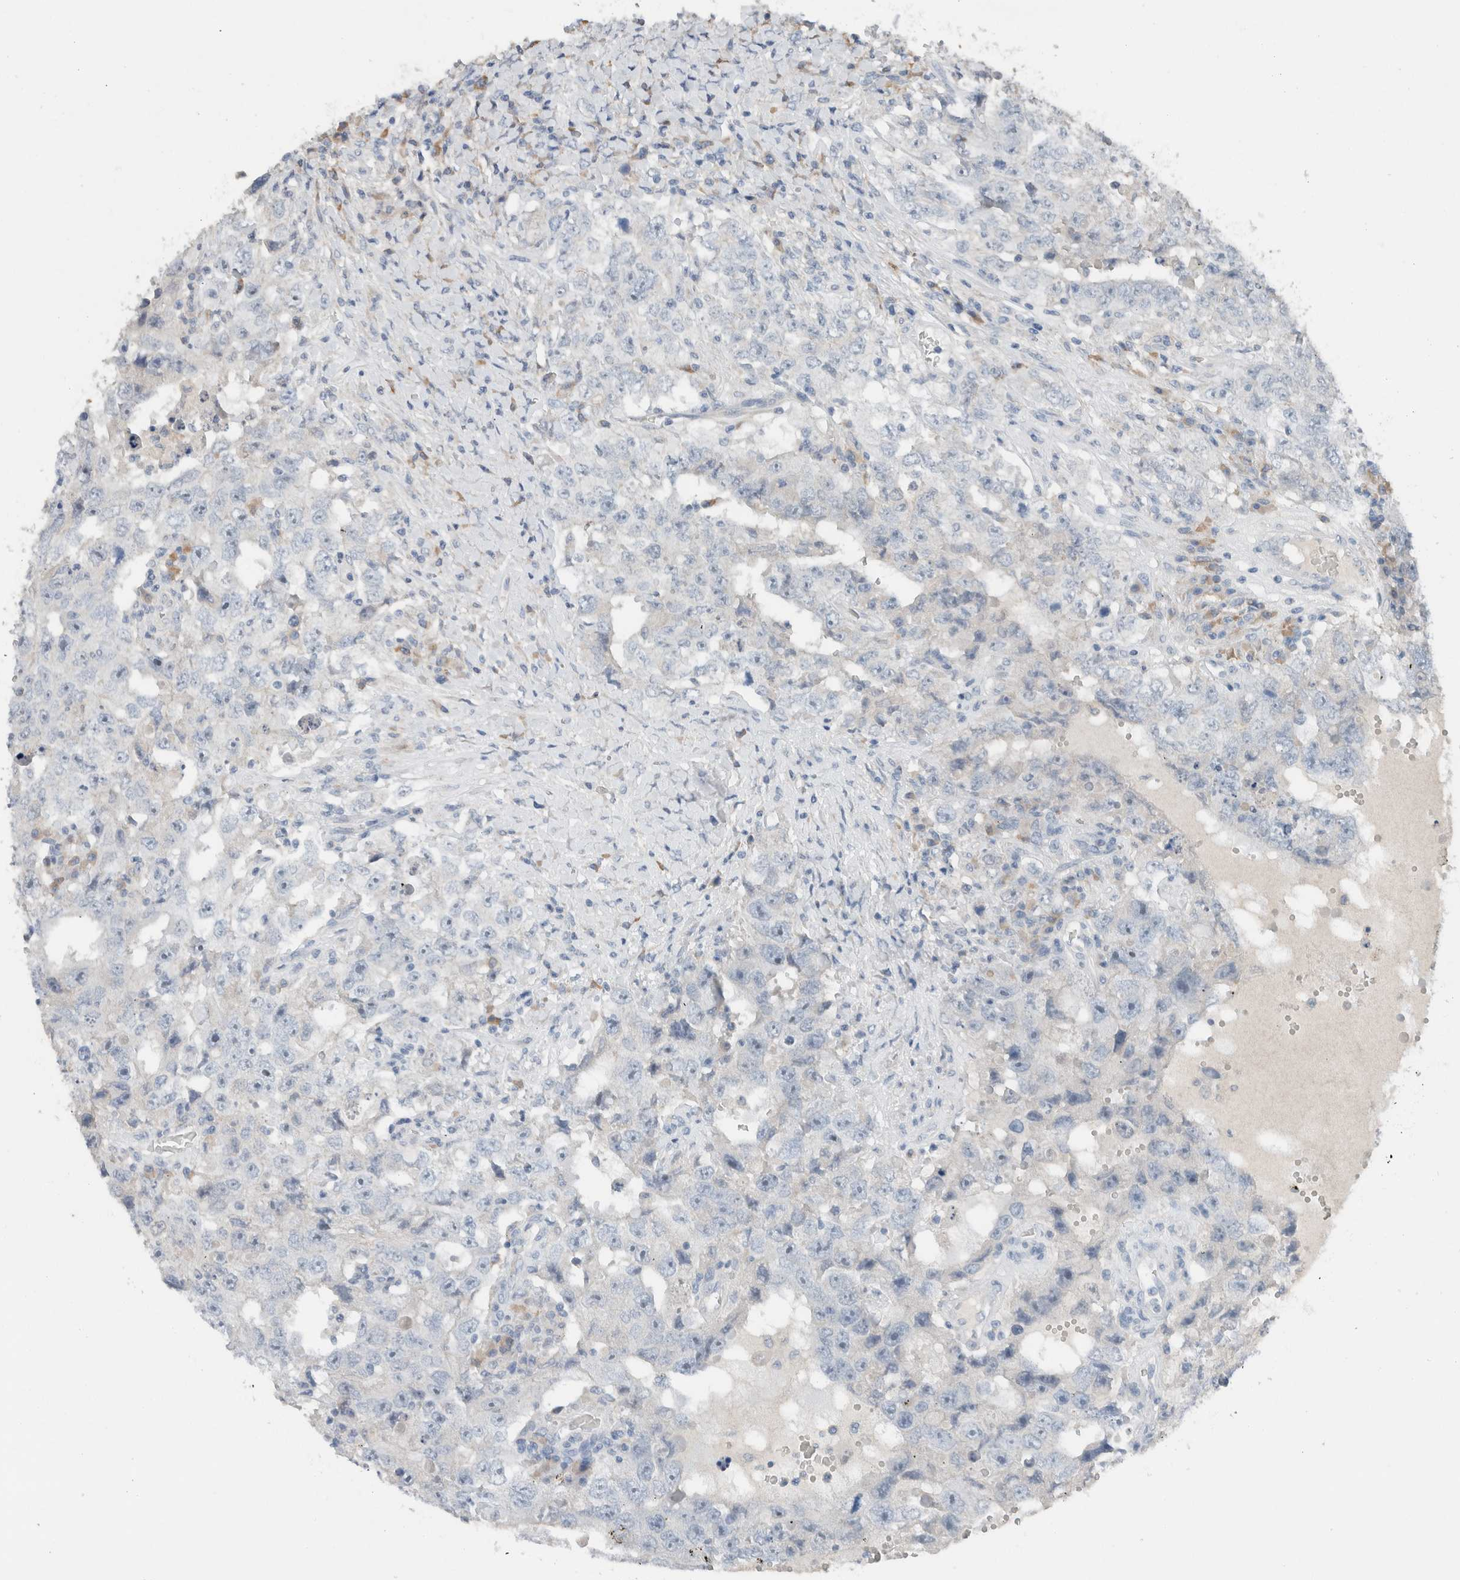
{"staining": {"intensity": "negative", "quantity": "none", "location": "none"}, "tissue": "testis cancer", "cell_type": "Tumor cells", "image_type": "cancer", "snomed": [{"axis": "morphology", "description": "Carcinoma, Embryonal, NOS"}, {"axis": "topography", "description": "Testis"}], "caption": "The image demonstrates no significant staining in tumor cells of testis embryonal carcinoma. (DAB immunohistochemistry, high magnification).", "gene": "DUOX1", "patient": {"sex": "male", "age": 26}}